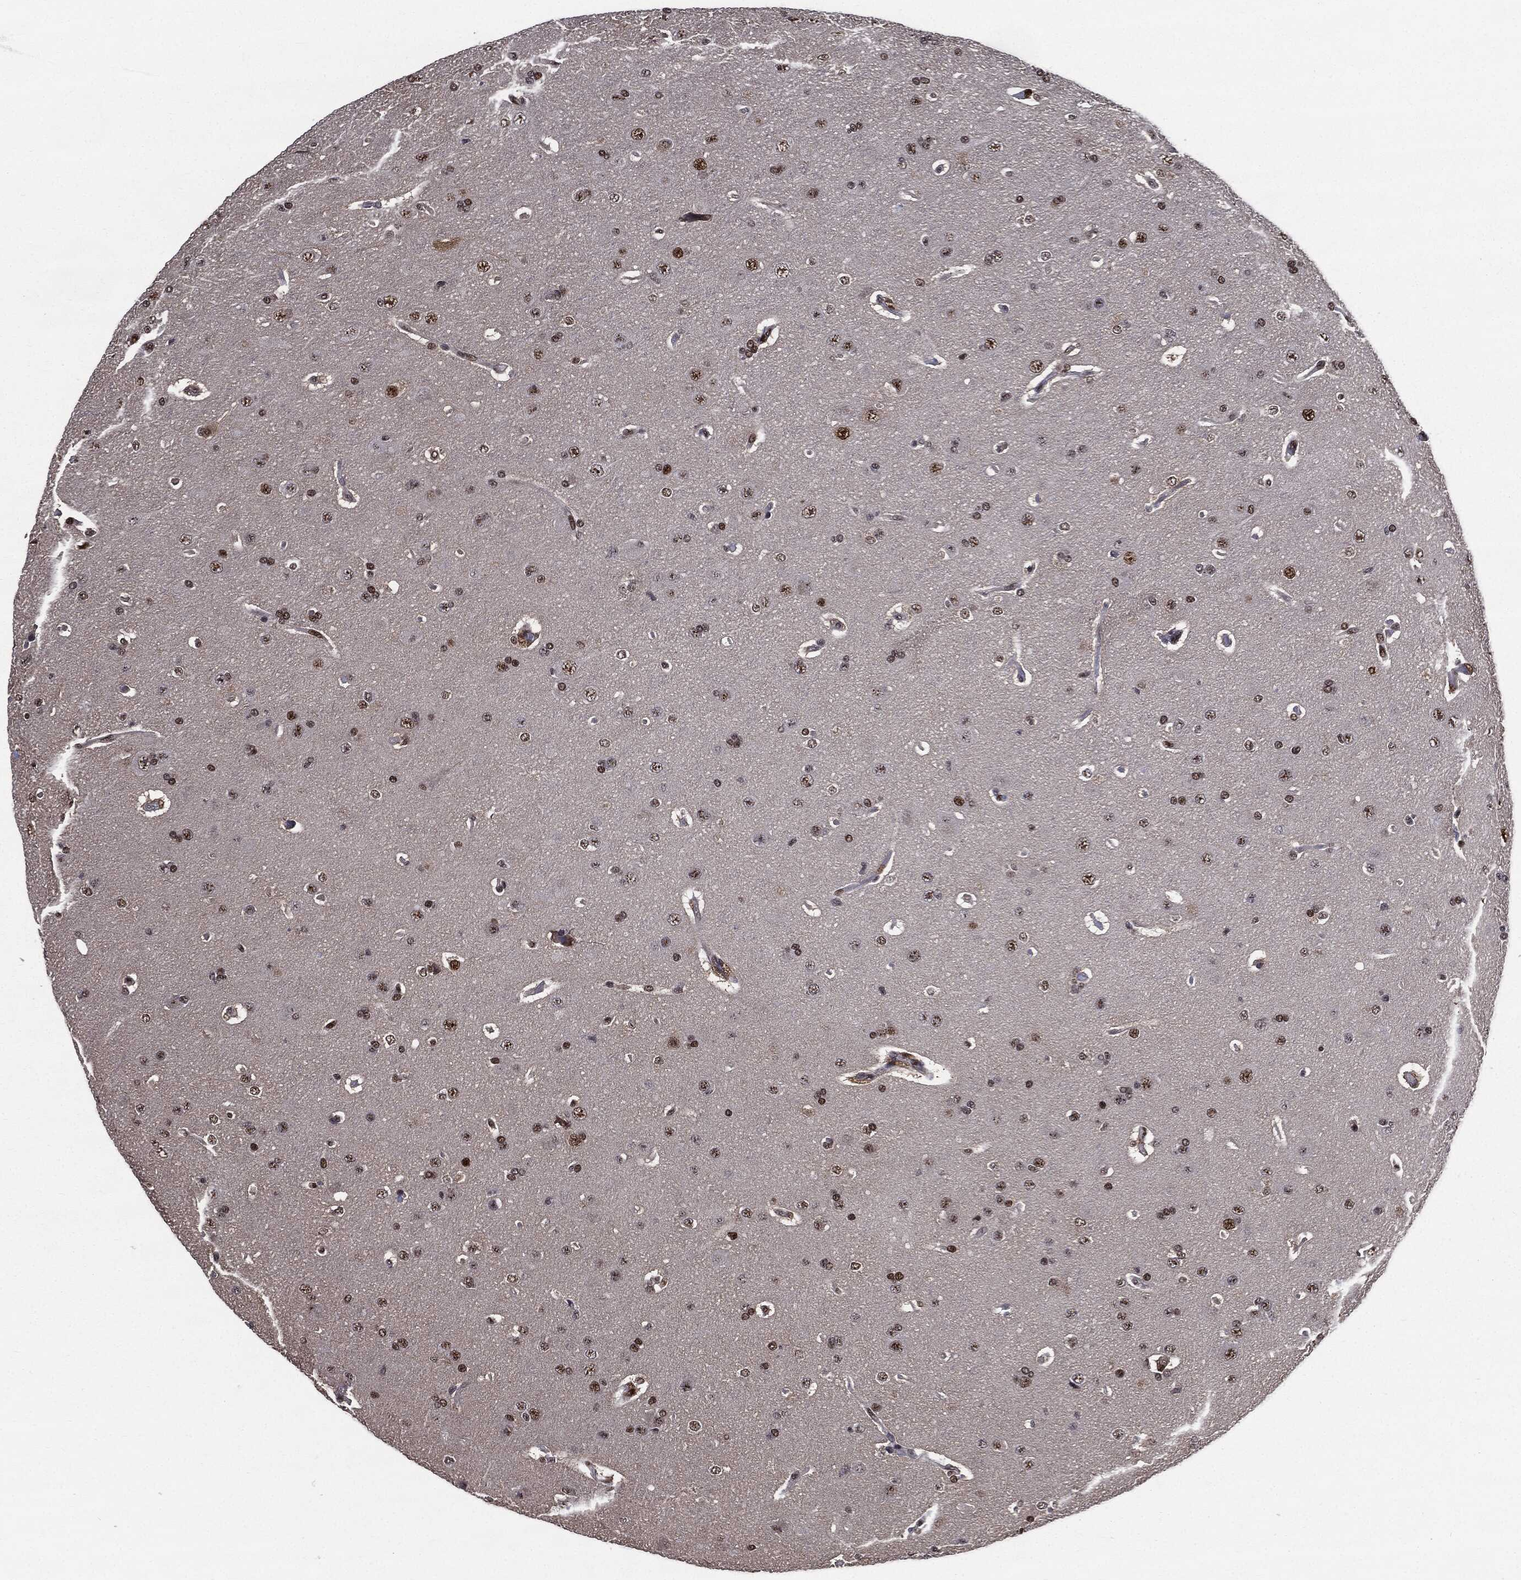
{"staining": {"intensity": "strong", "quantity": "25%-75%", "location": "nuclear"}, "tissue": "glioma", "cell_type": "Tumor cells", "image_type": "cancer", "snomed": [{"axis": "morphology", "description": "Glioma, malignant, NOS"}, {"axis": "topography", "description": "Cerebral cortex"}], "caption": "This histopathology image displays malignant glioma stained with immunohistochemistry (IHC) to label a protein in brown. The nuclear of tumor cells show strong positivity for the protein. Nuclei are counter-stained blue.", "gene": "JUN", "patient": {"sex": "male", "age": 58}}